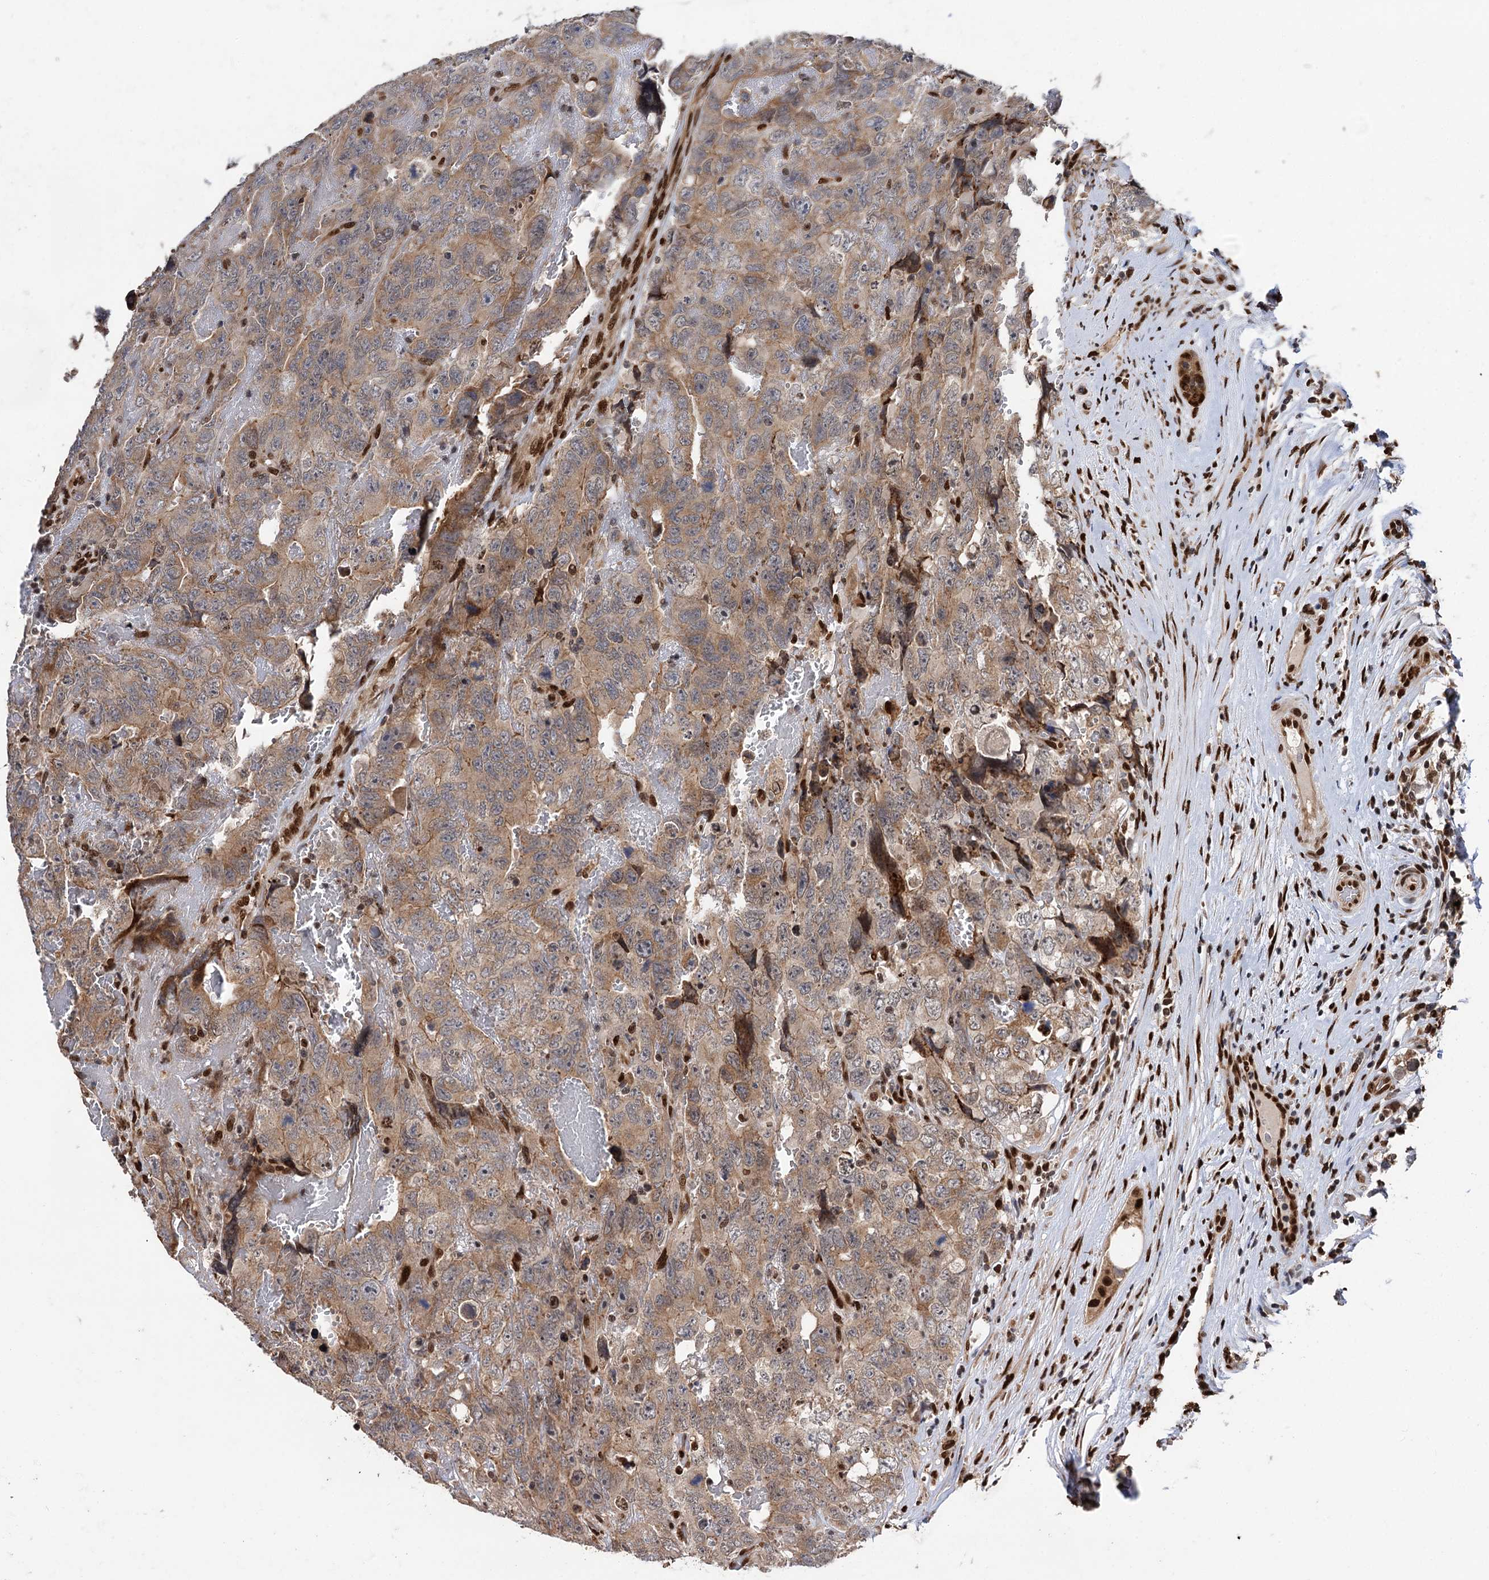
{"staining": {"intensity": "moderate", "quantity": ">75%", "location": "cytoplasmic/membranous"}, "tissue": "testis cancer", "cell_type": "Tumor cells", "image_type": "cancer", "snomed": [{"axis": "morphology", "description": "Carcinoma, Embryonal, NOS"}, {"axis": "topography", "description": "Testis"}], "caption": "An IHC micrograph of neoplastic tissue is shown. Protein staining in brown shows moderate cytoplasmic/membranous positivity in embryonal carcinoma (testis) within tumor cells. The staining was performed using DAB to visualize the protein expression in brown, while the nuclei were stained in blue with hematoxylin (Magnification: 20x).", "gene": "MESD", "patient": {"sex": "male", "age": 45}}